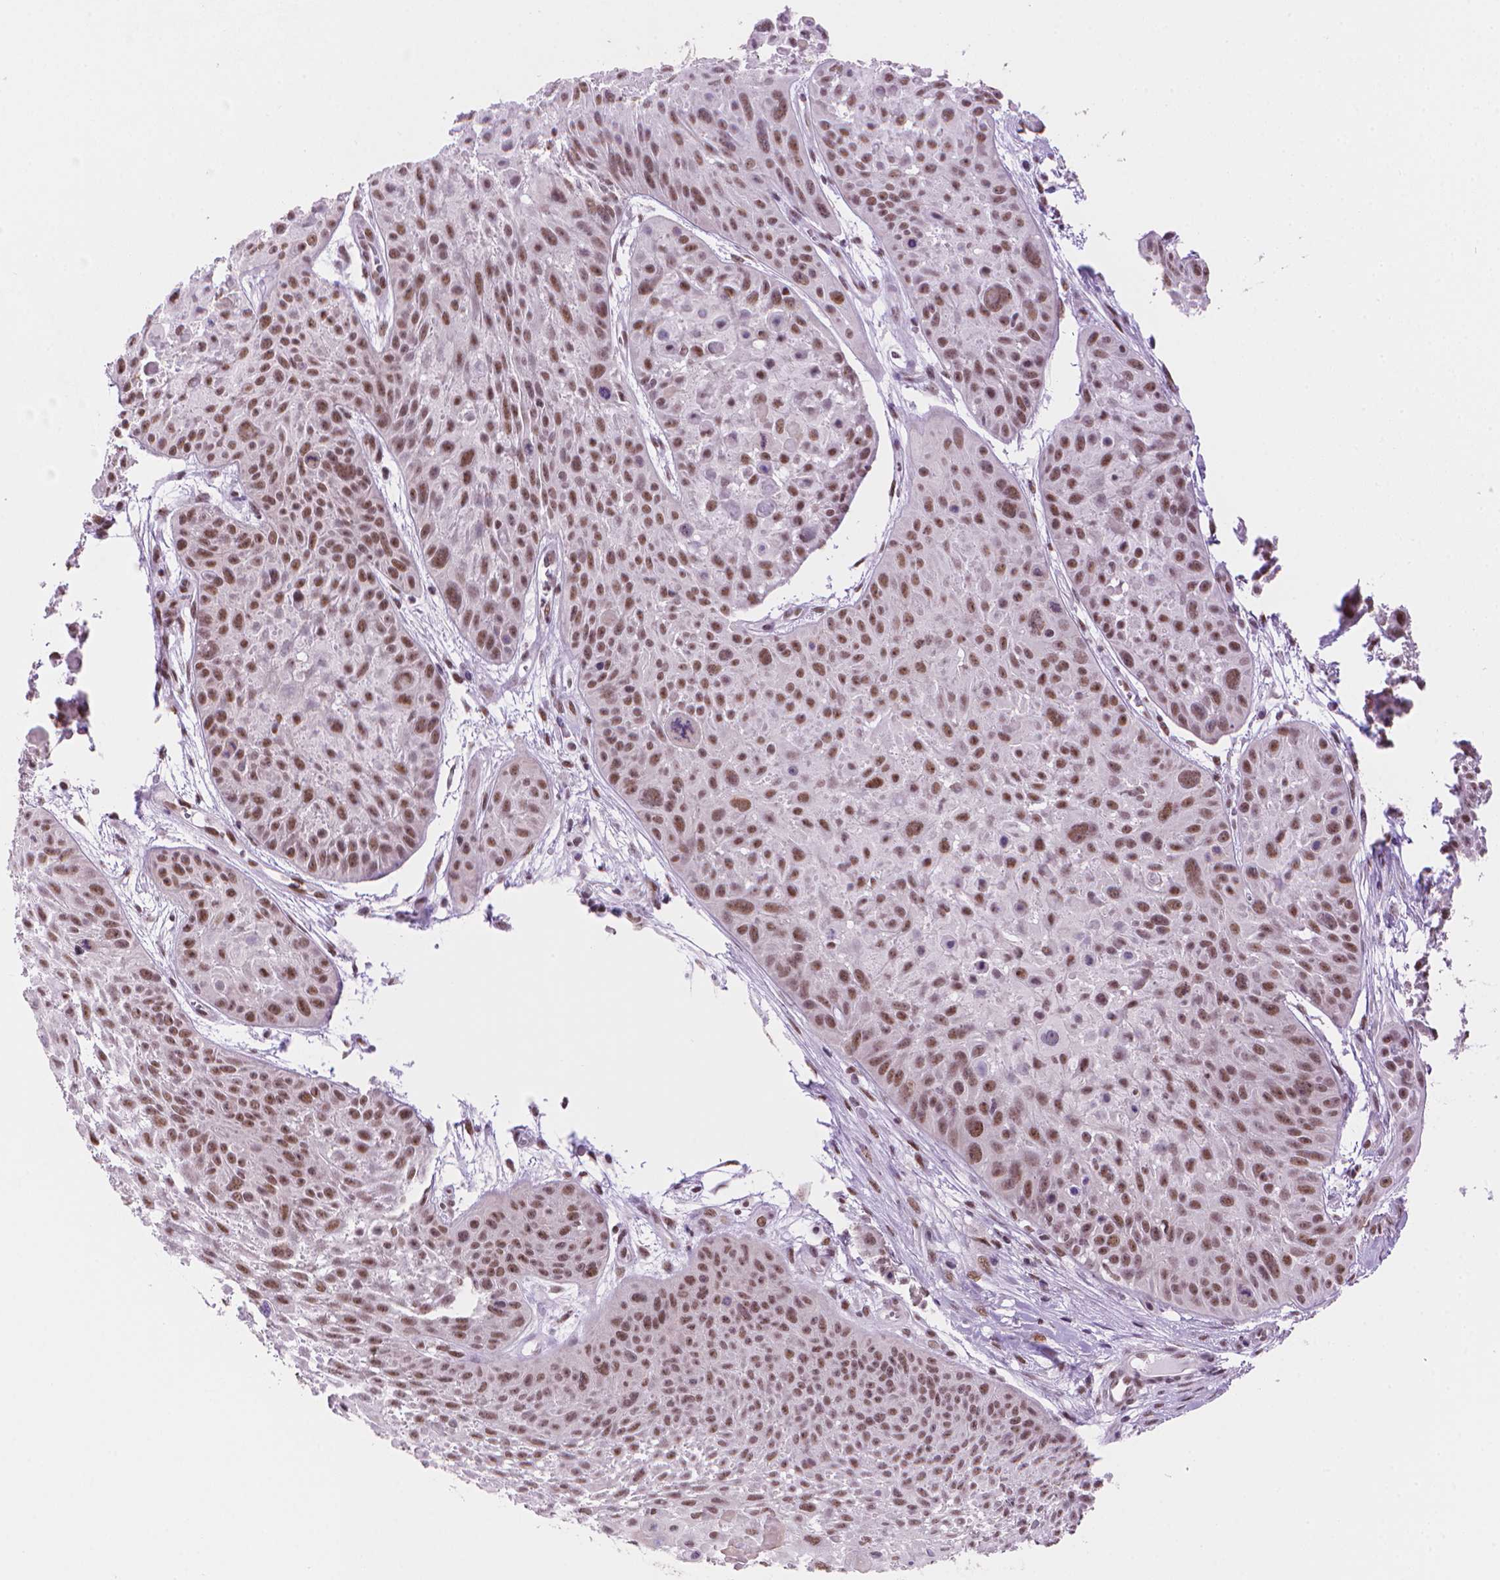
{"staining": {"intensity": "moderate", "quantity": ">75%", "location": "nuclear"}, "tissue": "skin cancer", "cell_type": "Tumor cells", "image_type": "cancer", "snomed": [{"axis": "morphology", "description": "Squamous cell carcinoma, NOS"}, {"axis": "topography", "description": "Skin"}, {"axis": "topography", "description": "Anal"}], "caption": "Squamous cell carcinoma (skin) stained with a protein marker shows moderate staining in tumor cells.", "gene": "UBN1", "patient": {"sex": "female", "age": 75}}